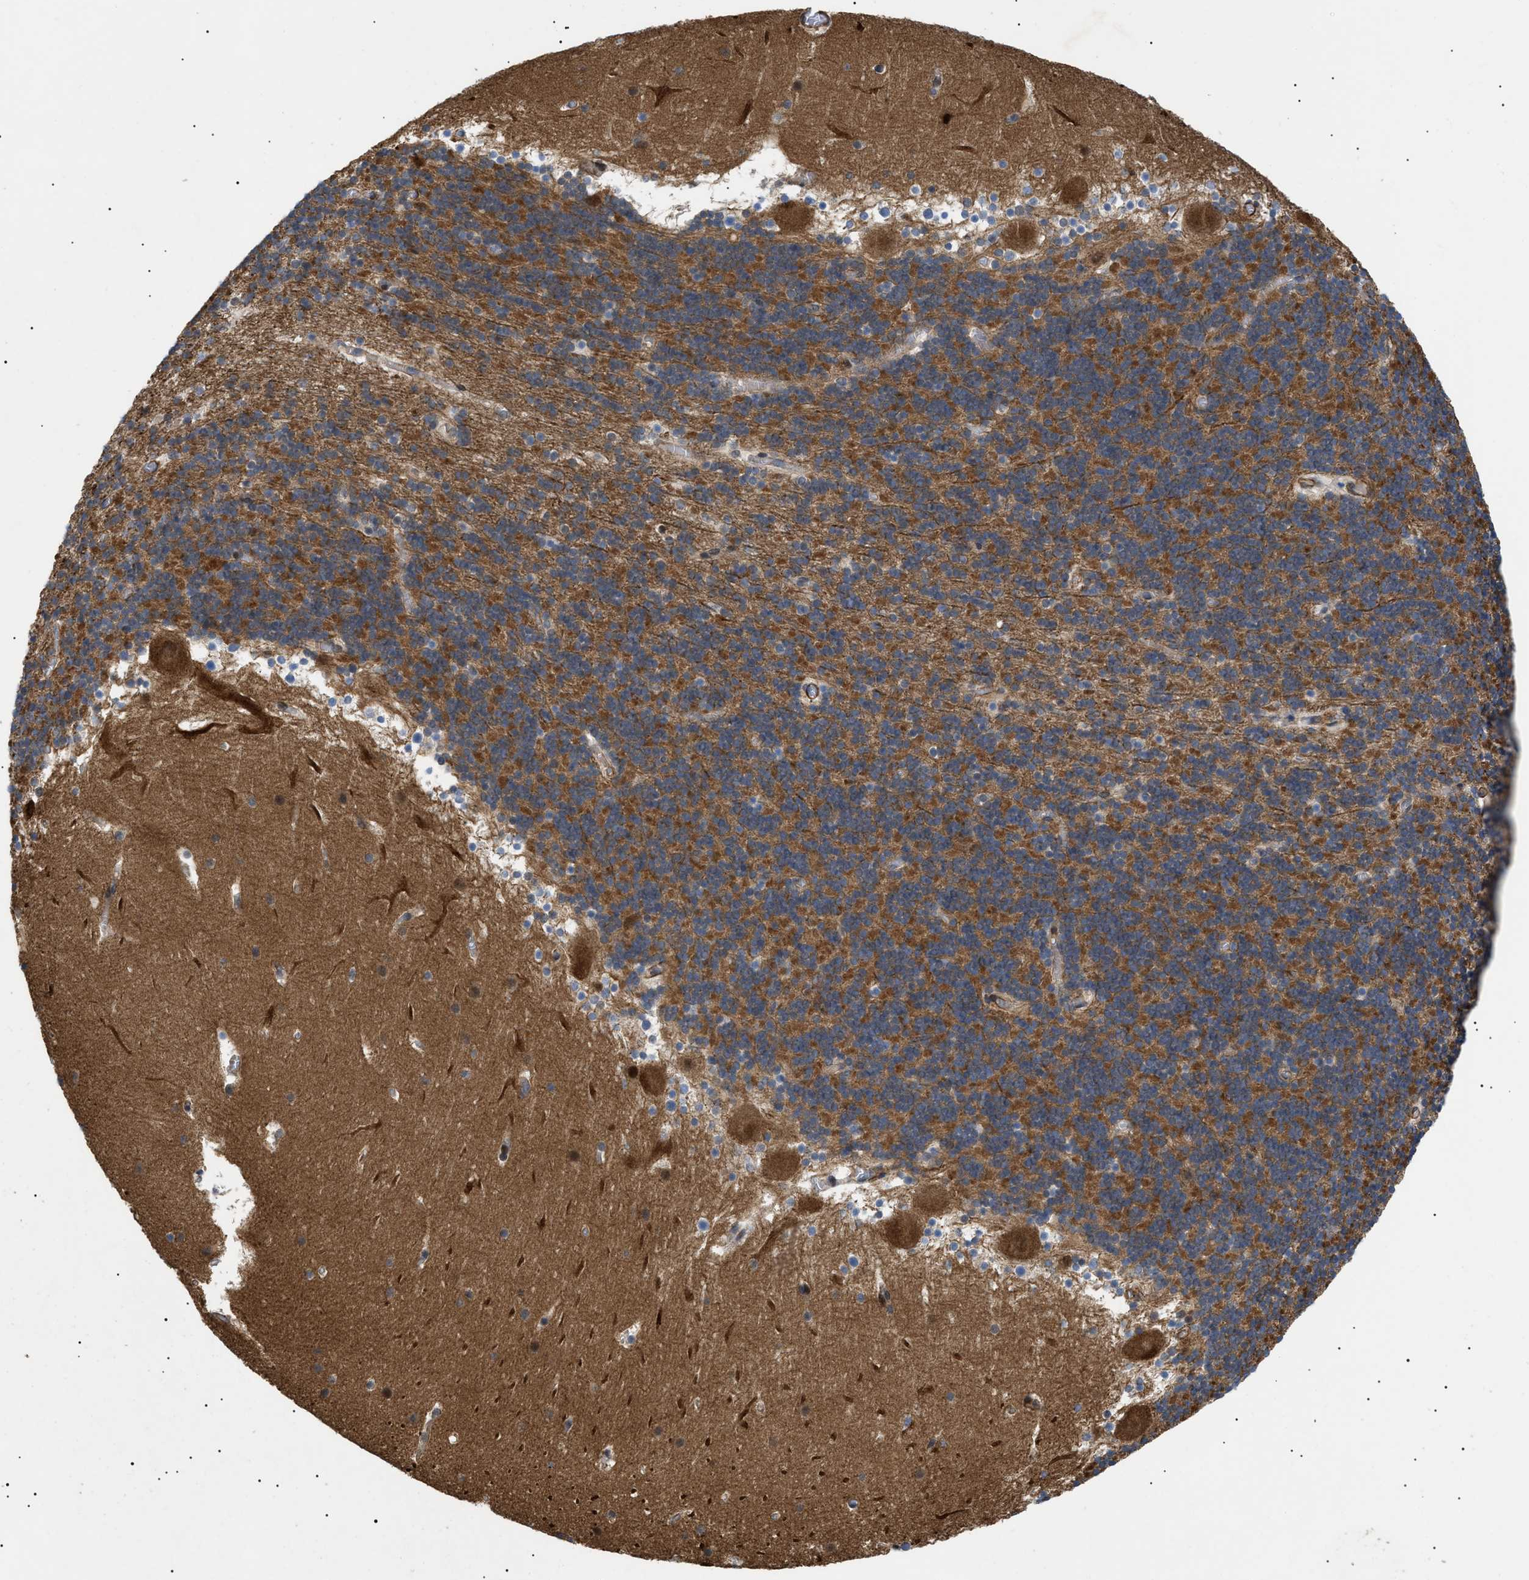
{"staining": {"intensity": "strong", "quantity": ">75%", "location": "cytoplasmic/membranous"}, "tissue": "cerebellum", "cell_type": "Cells in granular layer", "image_type": "normal", "snomed": [{"axis": "morphology", "description": "Normal tissue, NOS"}, {"axis": "topography", "description": "Cerebellum"}], "caption": "Unremarkable cerebellum demonstrates strong cytoplasmic/membranous expression in about >75% of cells in granular layer, visualized by immunohistochemistry.", "gene": "CRCP", "patient": {"sex": "male", "age": 45}}